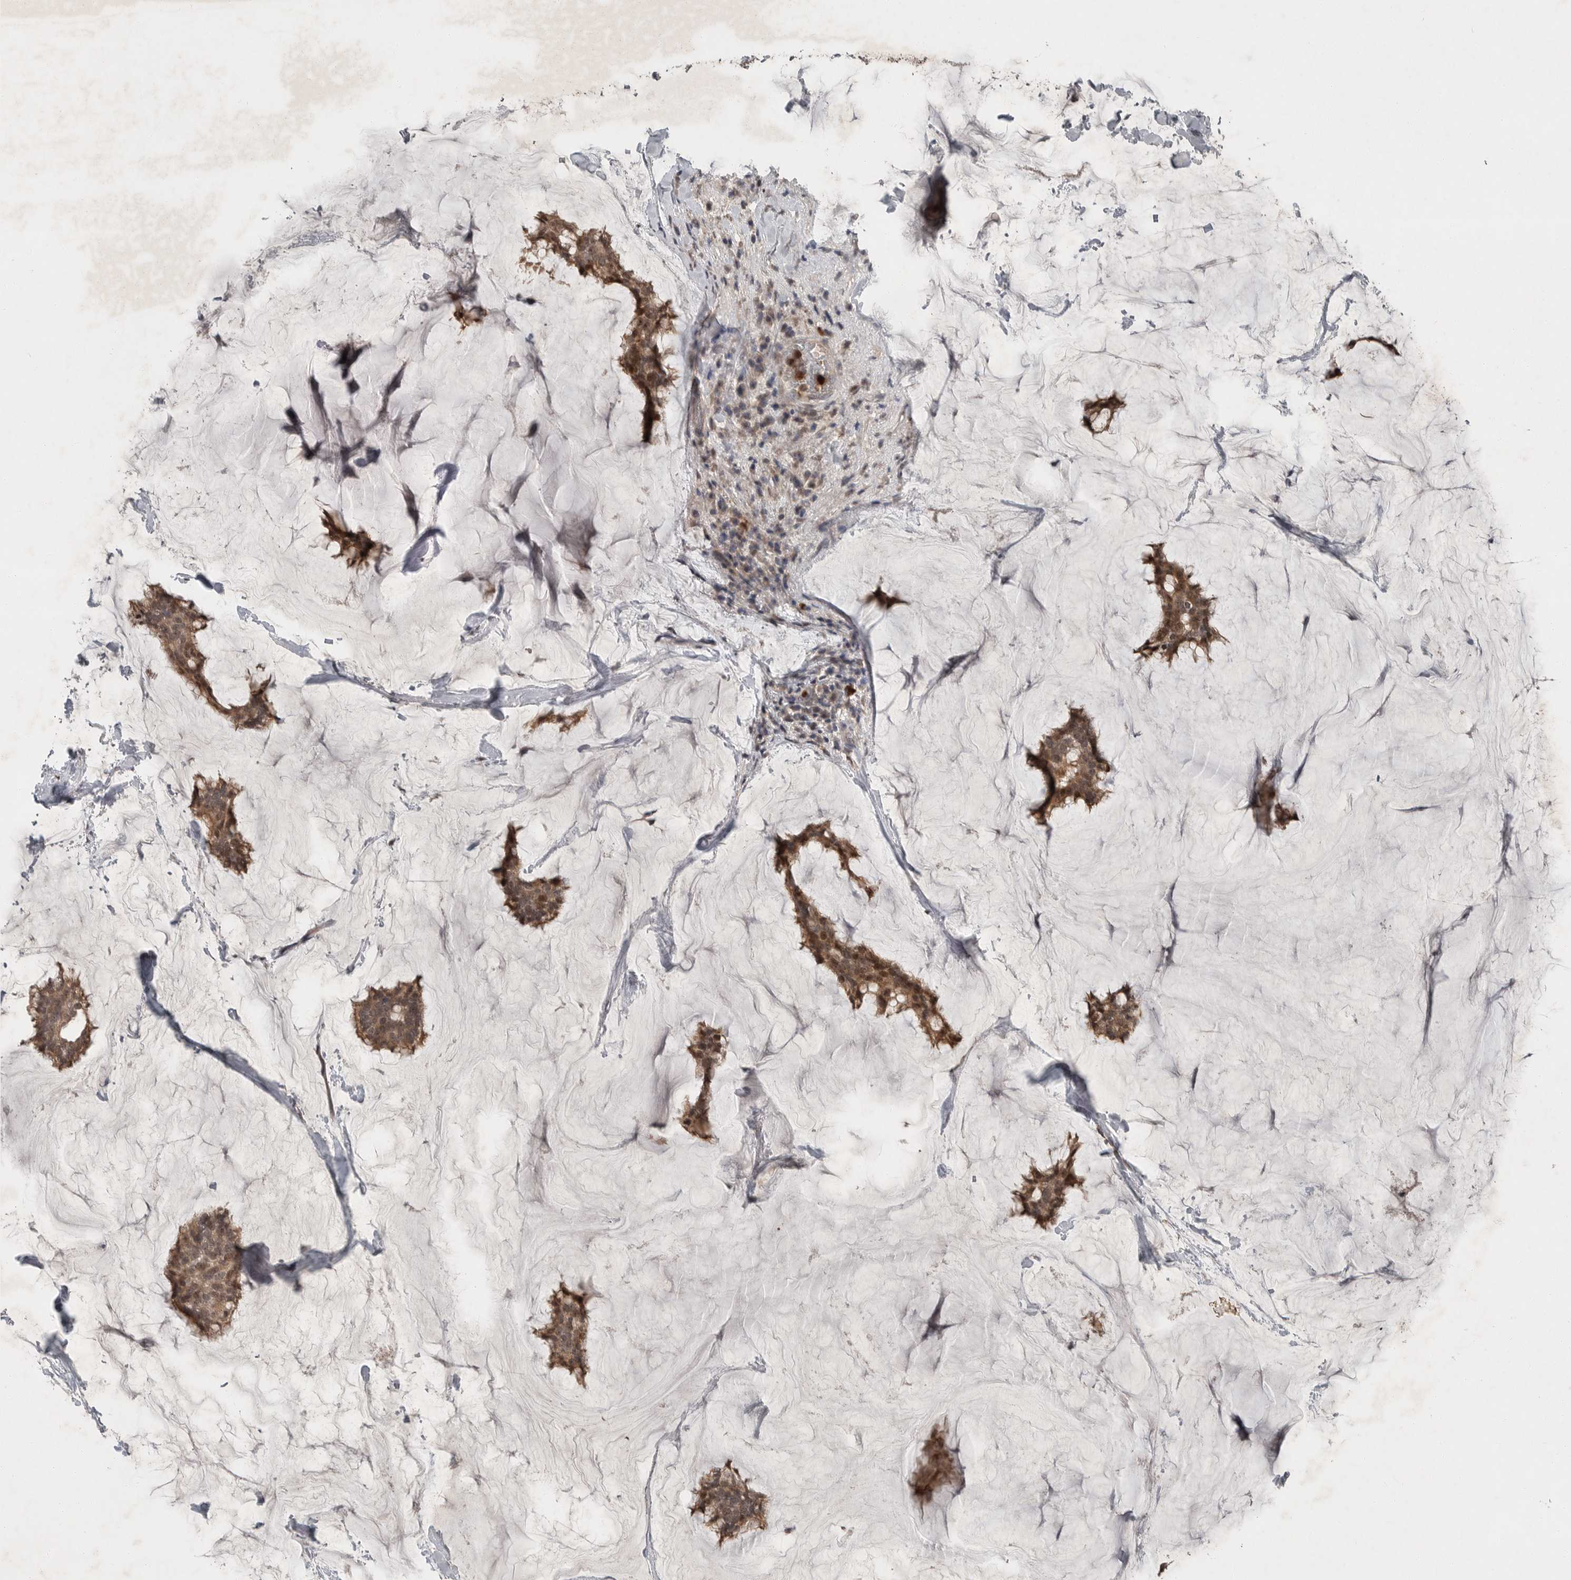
{"staining": {"intensity": "moderate", "quantity": ">75%", "location": "cytoplasmic/membranous,nuclear"}, "tissue": "breast cancer", "cell_type": "Tumor cells", "image_type": "cancer", "snomed": [{"axis": "morphology", "description": "Duct carcinoma"}, {"axis": "topography", "description": "Breast"}], "caption": "Human breast cancer (intraductal carcinoma) stained with a protein marker exhibits moderate staining in tumor cells.", "gene": "SCP2", "patient": {"sex": "female", "age": 93}}